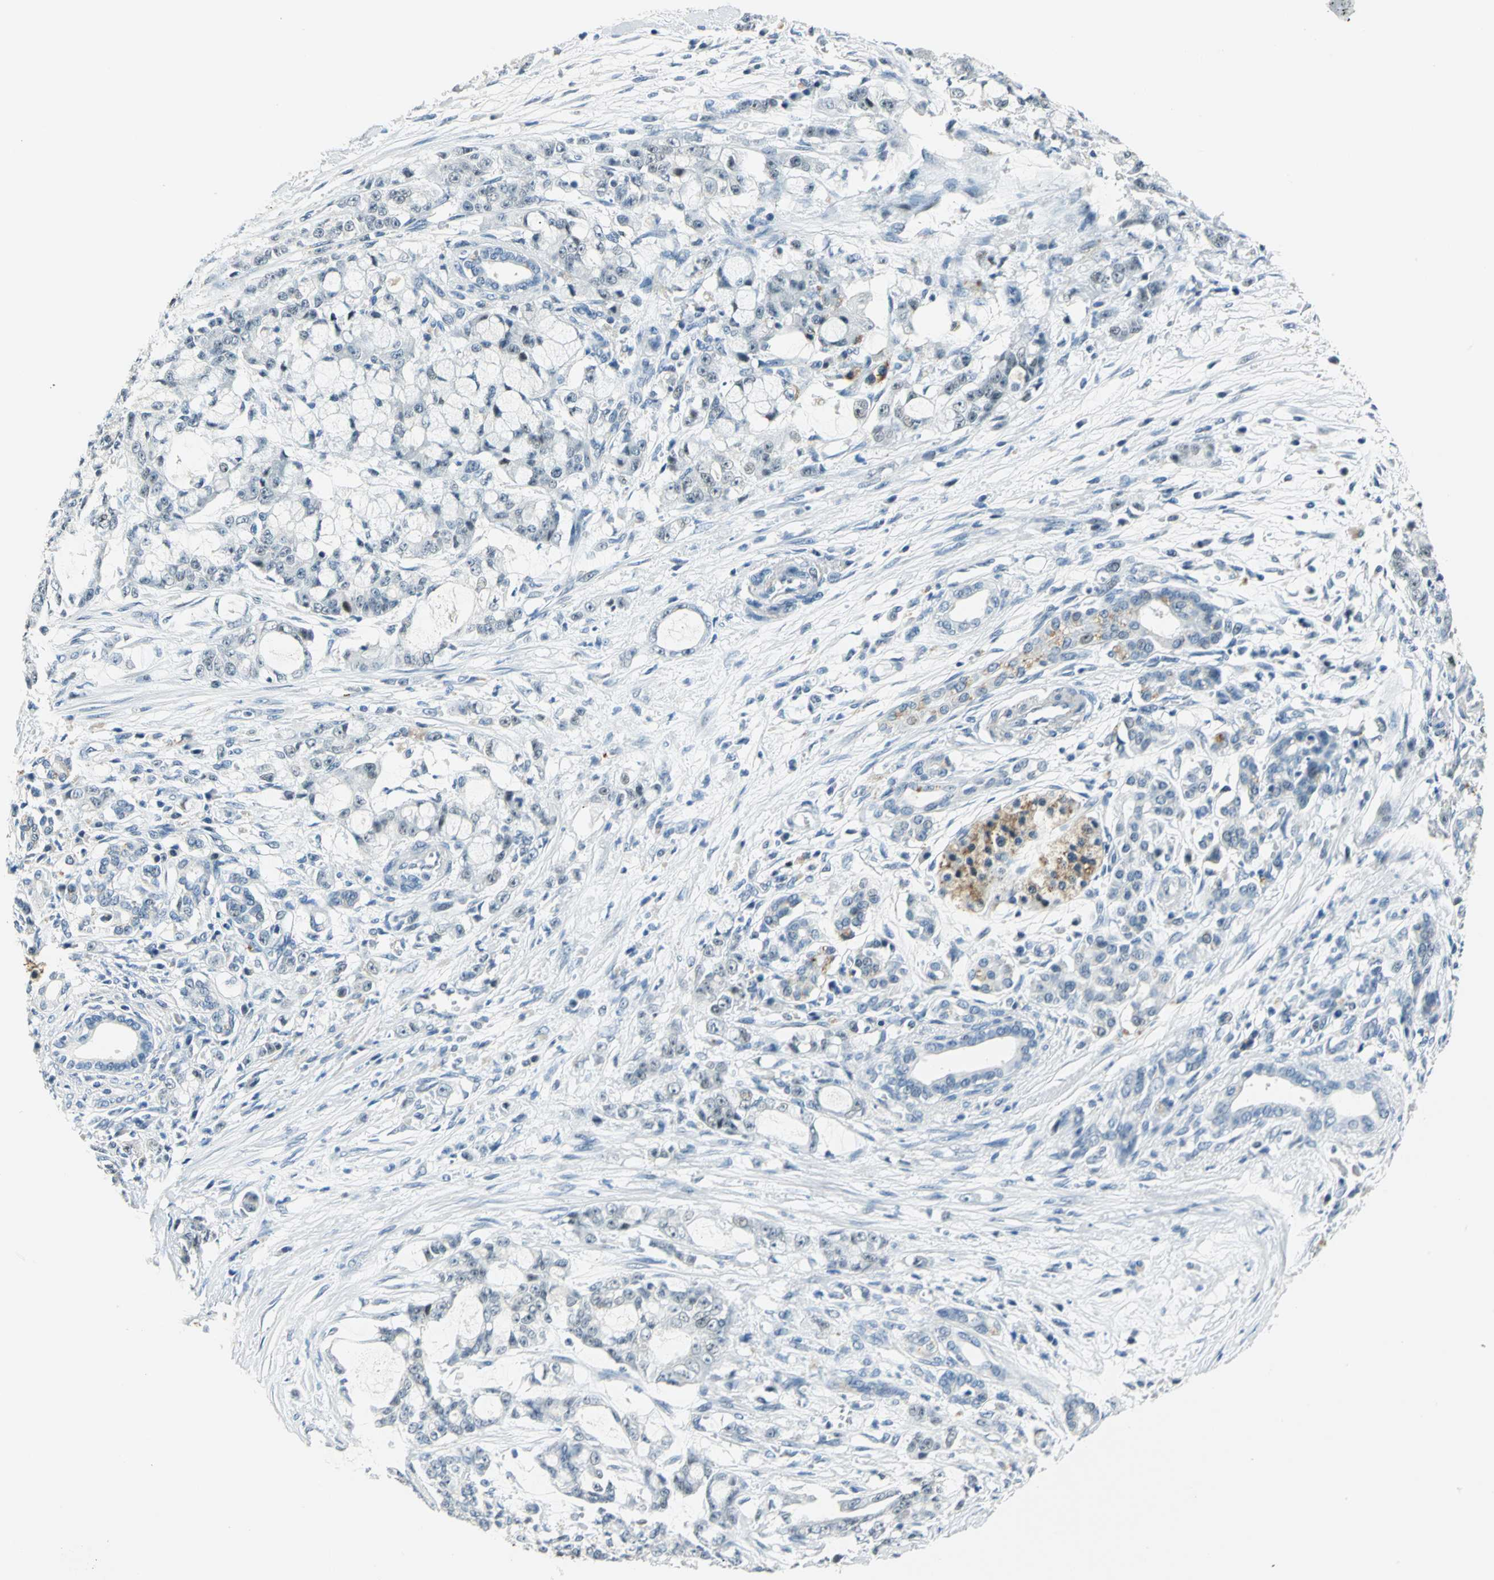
{"staining": {"intensity": "negative", "quantity": "none", "location": "none"}, "tissue": "pancreatic cancer", "cell_type": "Tumor cells", "image_type": "cancer", "snomed": [{"axis": "morphology", "description": "Adenocarcinoma, NOS"}, {"axis": "topography", "description": "Pancreas"}], "caption": "An IHC photomicrograph of pancreatic adenocarcinoma is shown. There is no staining in tumor cells of pancreatic adenocarcinoma.", "gene": "RAD17", "patient": {"sex": "female", "age": 73}}